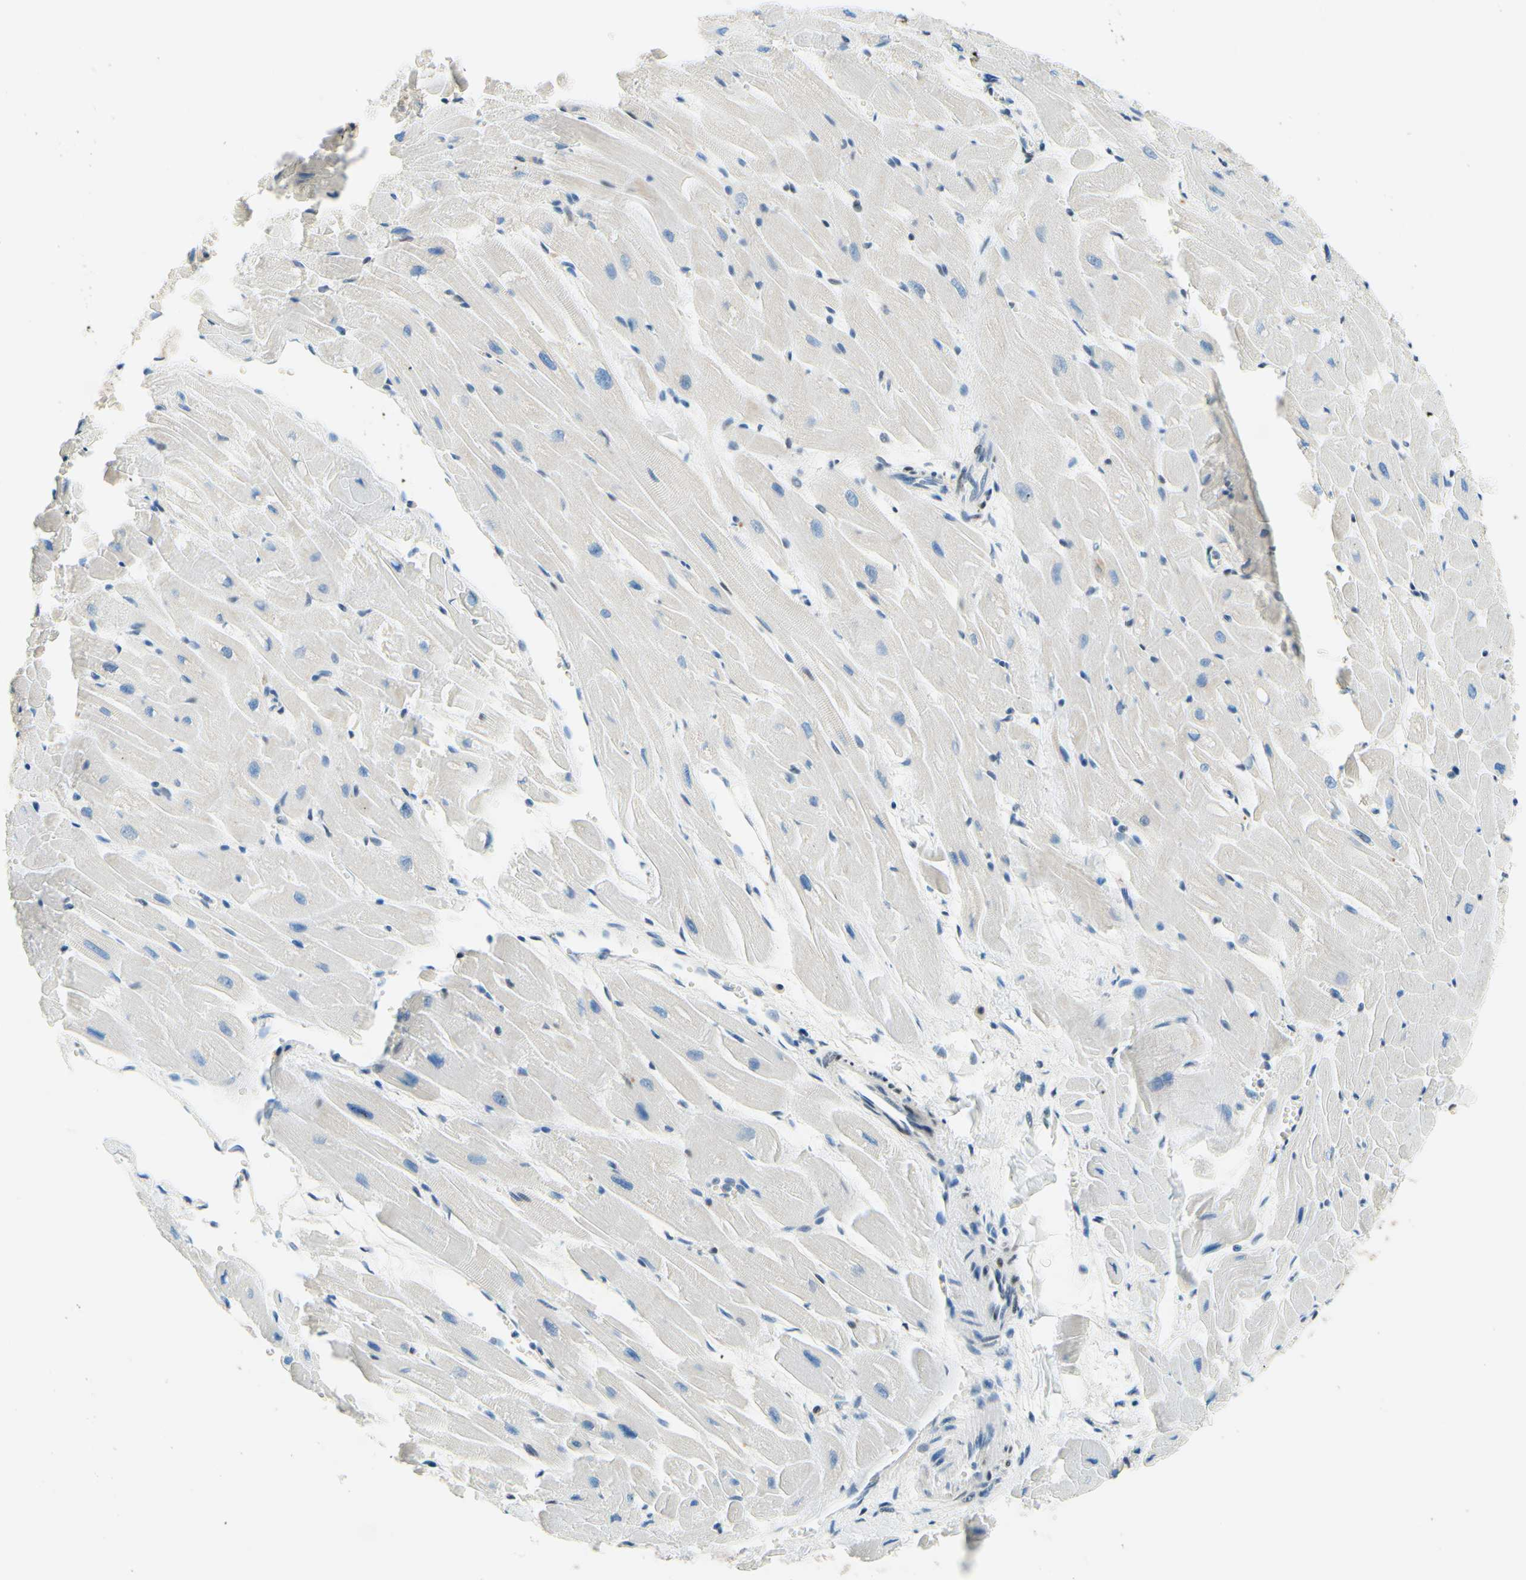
{"staining": {"intensity": "negative", "quantity": "none", "location": "none"}, "tissue": "heart muscle", "cell_type": "Cardiomyocytes", "image_type": "normal", "snomed": [{"axis": "morphology", "description": "Normal tissue, NOS"}, {"axis": "topography", "description": "Heart"}], "caption": "Unremarkable heart muscle was stained to show a protein in brown. There is no significant positivity in cardiomyocytes. (DAB IHC with hematoxylin counter stain).", "gene": "CBX7", "patient": {"sex": "female", "age": 19}}